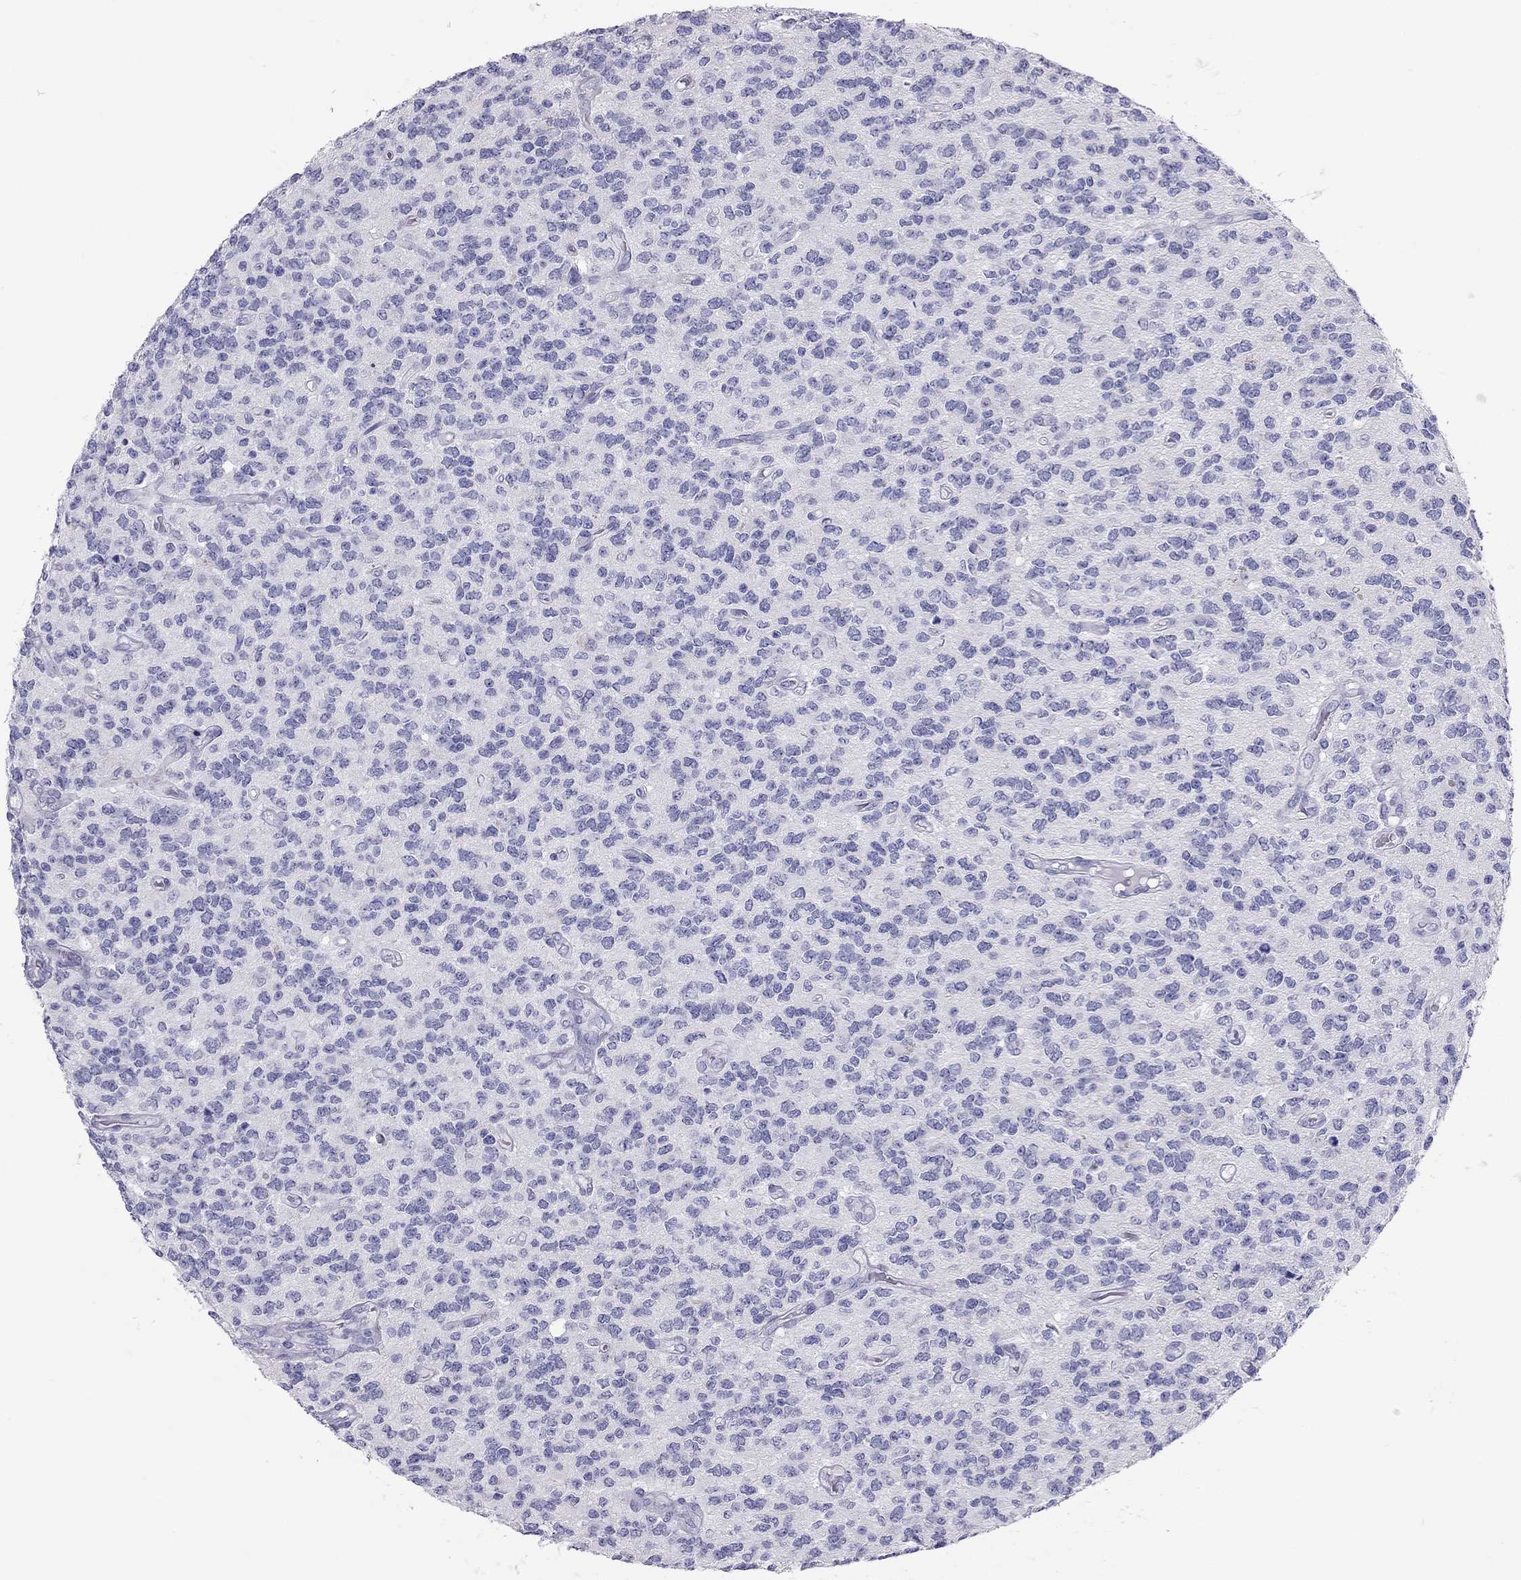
{"staining": {"intensity": "negative", "quantity": "none", "location": "none"}, "tissue": "glioma", "cell_type": "Tumor cells", "image_type": "cancer", "snomed": [{"axis": "morphology", "description": "Glioma, malignant, Low grade"}, {"axis": "topography", "description": "Brain"}], "caption": "Immunohistochemistry histopathology image of human low-grade glioma (malignant) stained for a protein (brown), which exhibits no staining in tumor cells. (DAB immunohistochemistry visualized using brightfield microscopy, high magnification).", "gene": "TRPM3", "patient": {"sex": "female", "age": 45}}